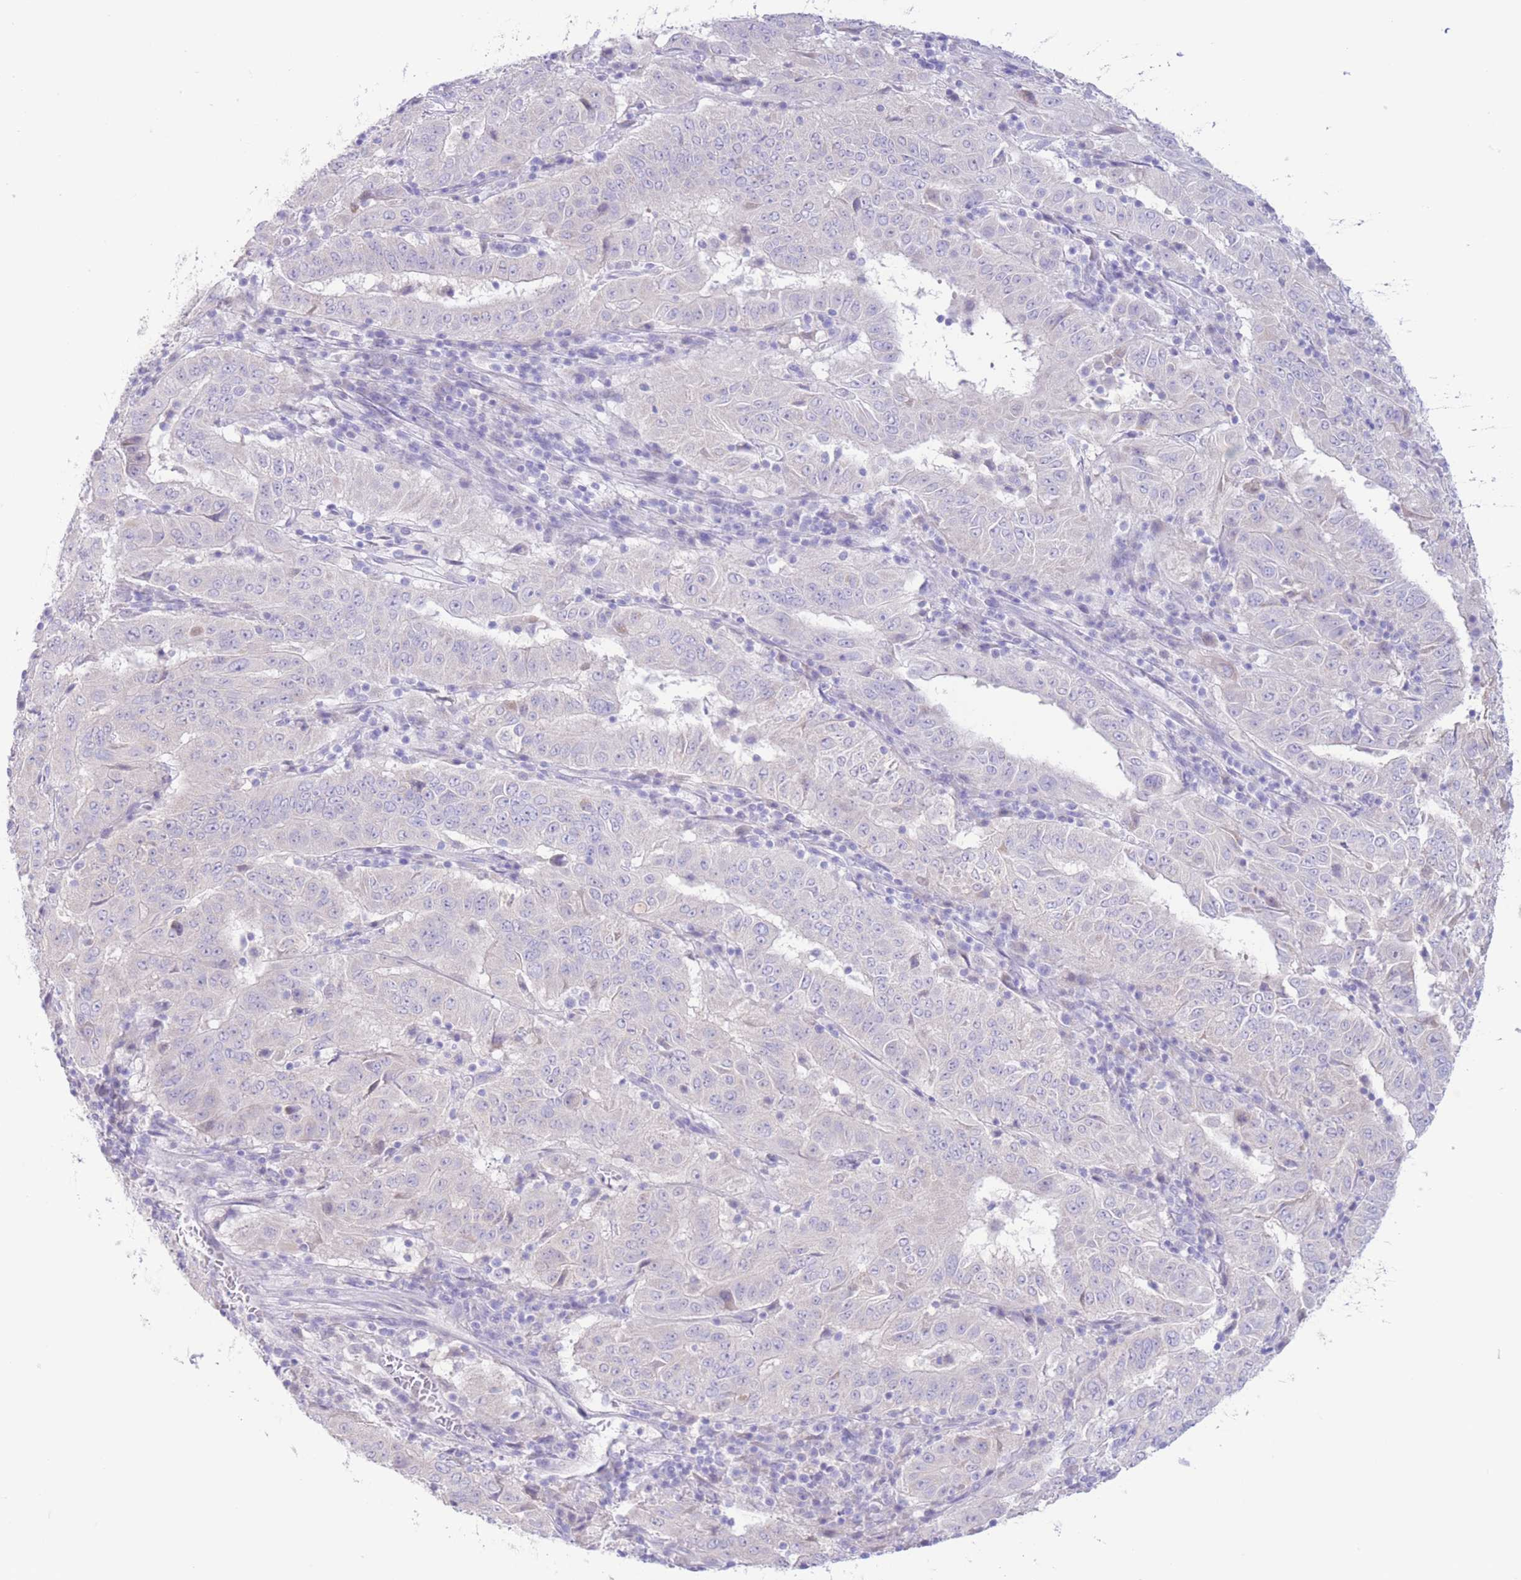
{"staining": {"intensity": "negative", "quantity": "none", "location": "none"}, "tissue": "pancreatic cancer", "cell_type": "Tumor cells", "image_type": "cancer", "snomed": [{"axis": "morphology", "description": "Adenocarcinoma, NOS"}, {"axis": "topography", "description": "Pancreas"}], "caption": "IHC of pancreatic cancer (adenocarcinoma) shows no expression in tumor cells. Brightfield microscopy of immunohistochemistry (IHC) stained with DAB (brown) and hematoxylin (blue), captured at high magnification.", "gene": "FAH", "patient": {"sex": "male", "age": 63}}